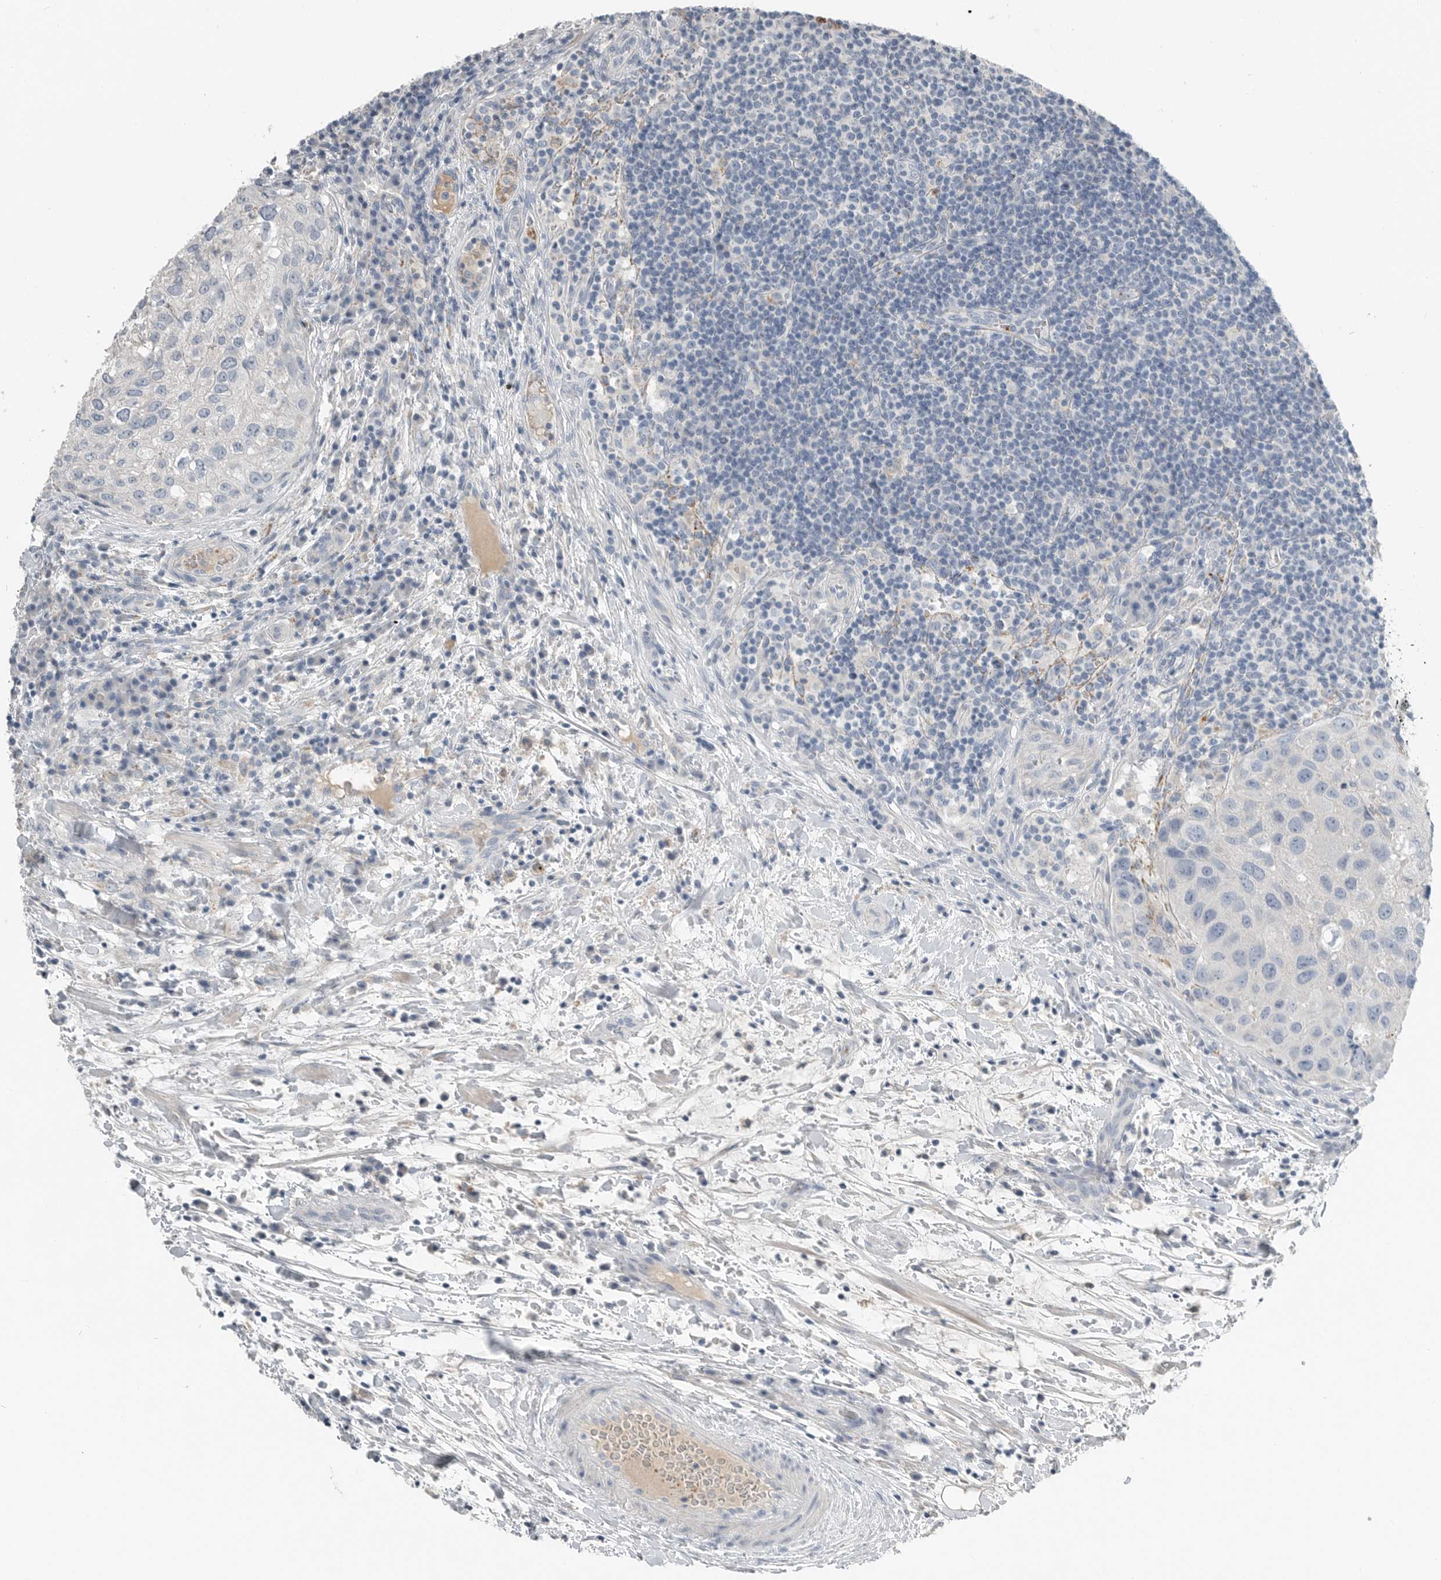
{"staining": {"intensity": "negative", "quantity": "none", "location": "none"}, "tissue": "urothelial cancer", "cell_type": "Tumor cells", "image_type": "cancer", "snomed": [{"axis": "morphology", "description": "Urothelial carcinoma, High grade"}, {"axis": "topography", "description": "Lymph node"}, {"axis": "topography", "description": "Urinary bladder"}], "caption": "High power microscopy photomicrograph of an IHC image of urothelial carcinoma (high-grade), revealing no significant expression in tumor cells.", "gene": "SERPINB7", "patient": {"sex": "male", "age": 51}}